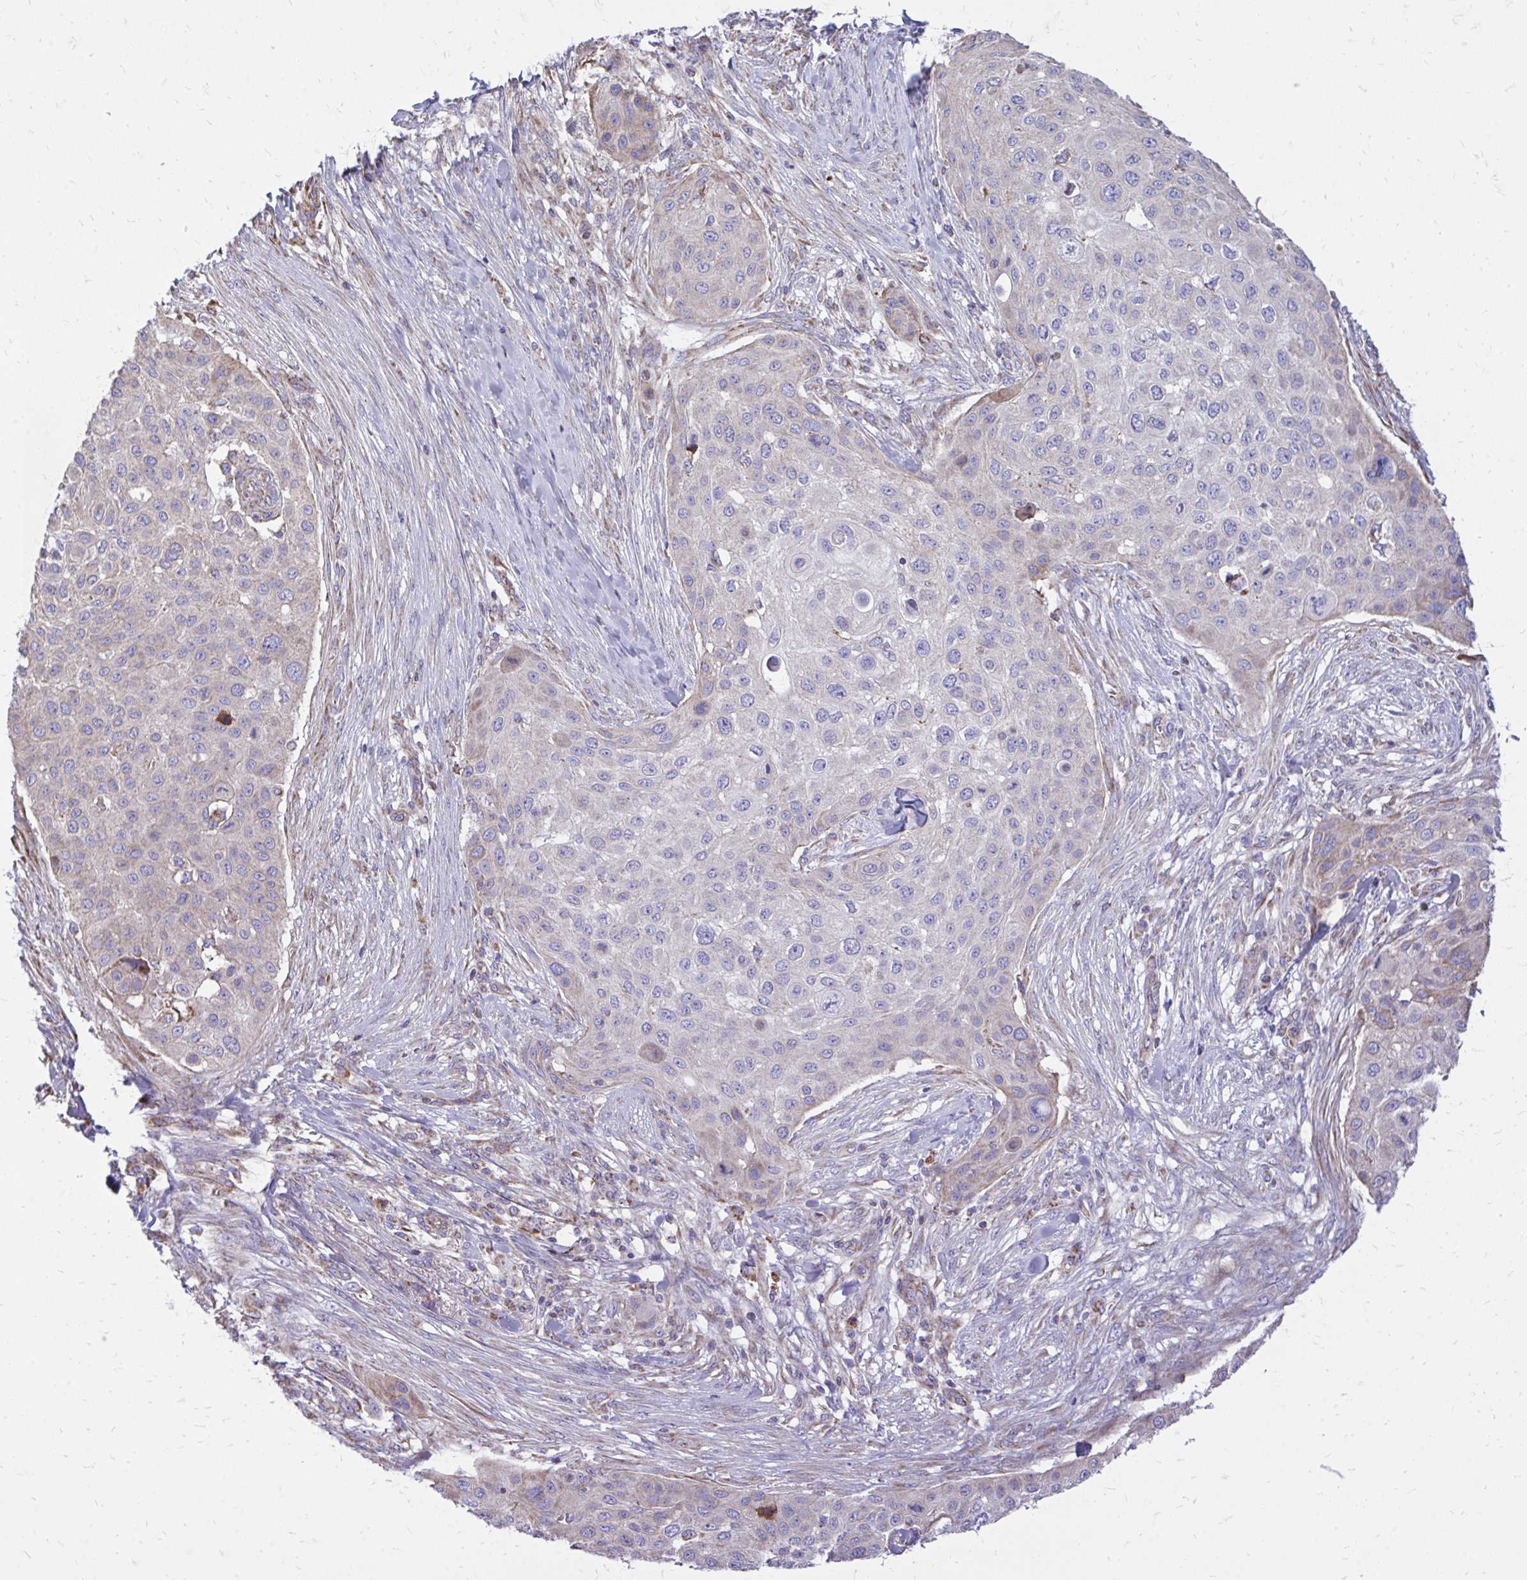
{"staining": {"intensity": "weak", "quantity": "<25%", "location": "cytoplasmic/membranous"}, "tissue": "skin cancer", "cell_type": "Tumor cells", "image_type": "cancer", "snomed": [{"axis": "morphology", "description": "Squamous cell carcinoma, NOS"}, {"axis": "topography", "description": "Skin"}], "caption": "High magnification brightfield microscopy of squamous cell carcinoma (skin) stained with DAB (3,3'-diaminobenzidine) (brown) and counterstained with hematoxylin (blue): tumor cells show no significant positivity.", "gene": "ATP13A2", "patient": {"sex": "female", "age": 87}}